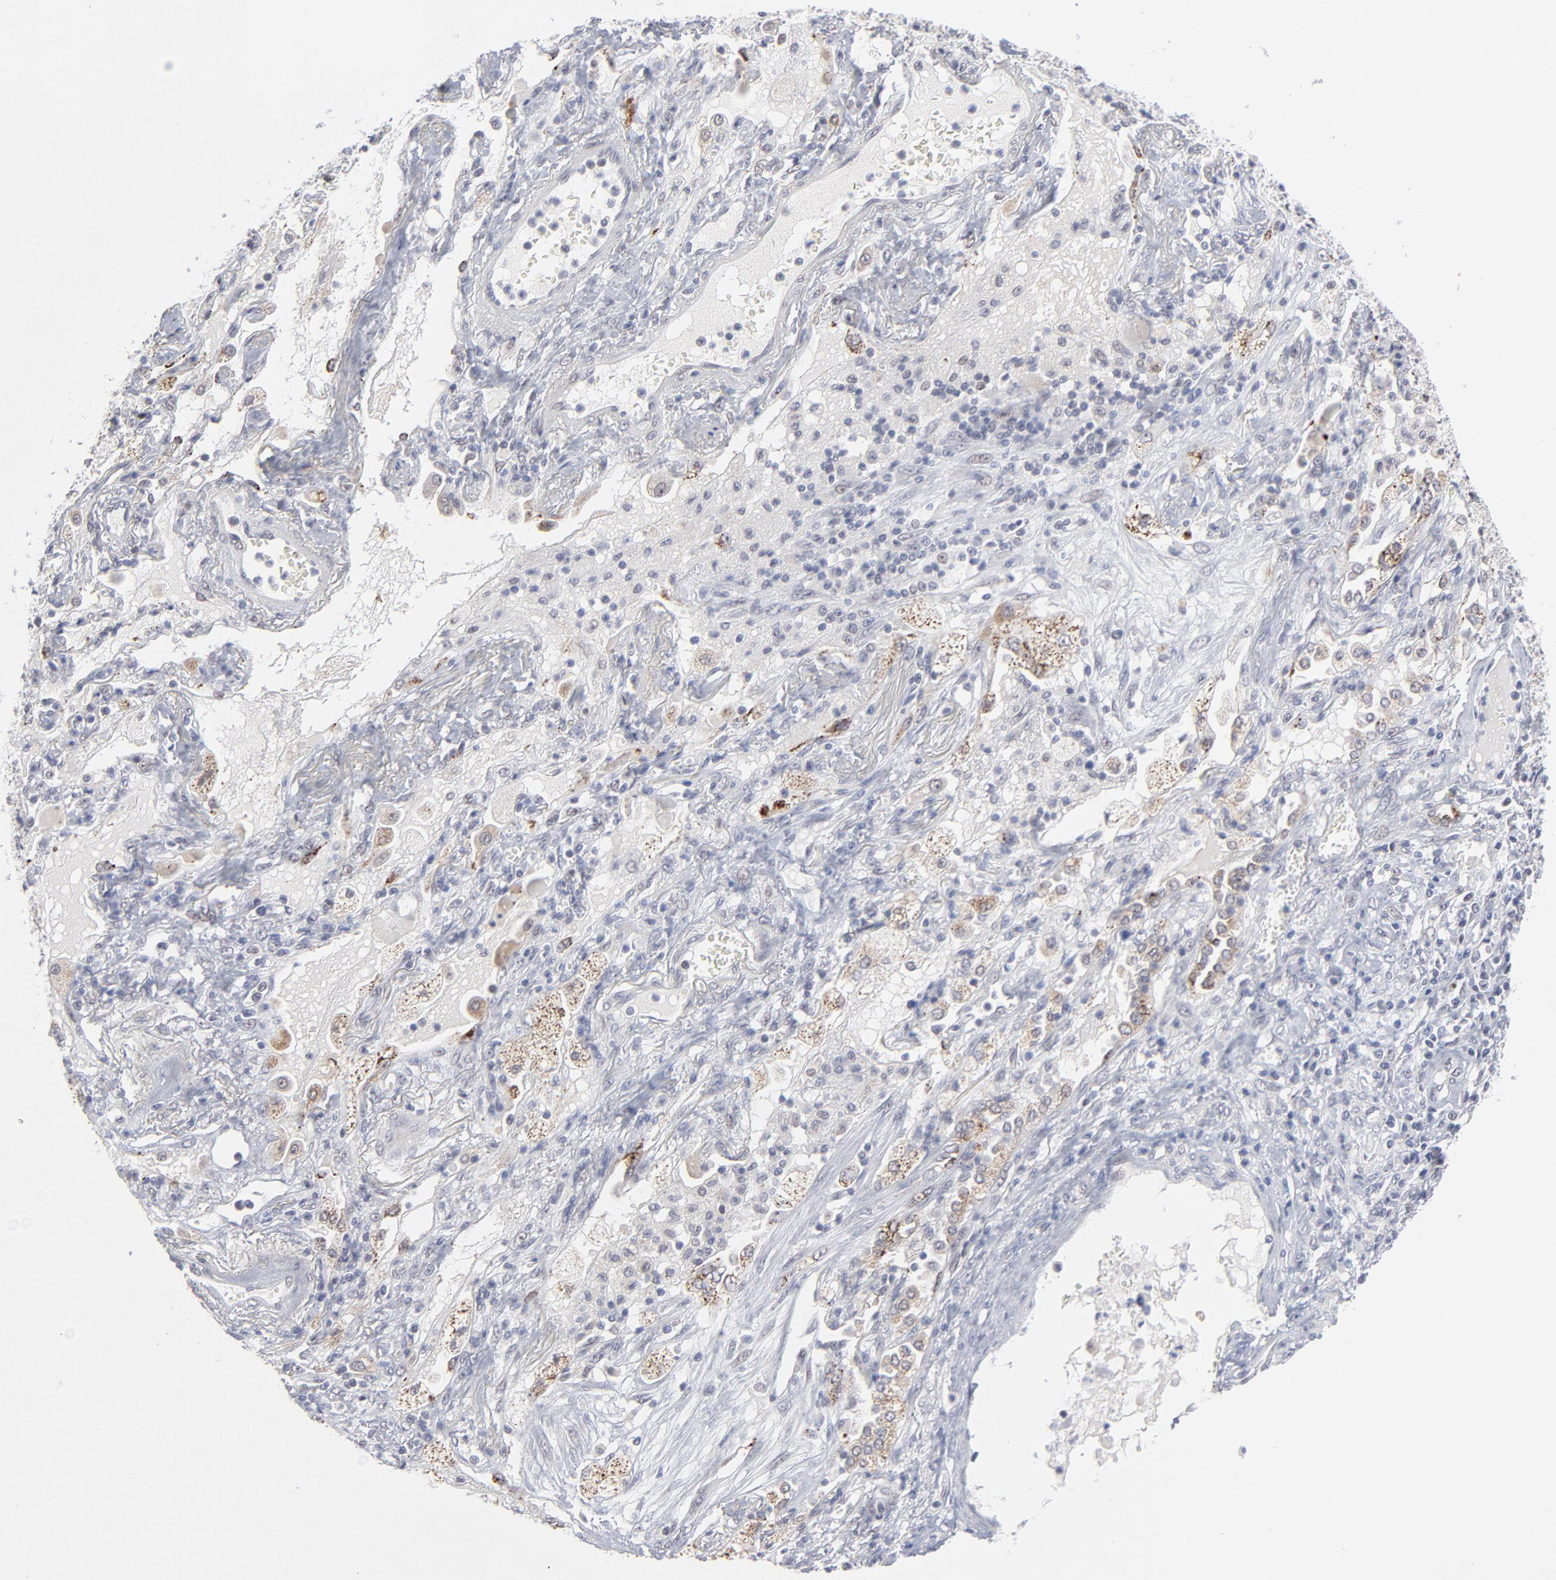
{"staining": {"intensity": "weak", "quantity": "25%-75%", "location": "cytoplasmic/membranous"}, "tissue": "lung cancer", "cell_type": "Tumor cells", "image_type": "cancer", "snomed": [{"axis": "morphology", "description": "Squamous cell carcinoma, NOS"}, {"axis": "topography", "description": "Lung"}], "caption": "Immunohistochemical staining of lung cancer (squamous cell carcinoma) demonstrates low levels of weak cytoplasmic/membranous expression in about 25%-75% of tumor cells.", "gene": "NBN", "patient": {"sex": "female", "age": 76}}